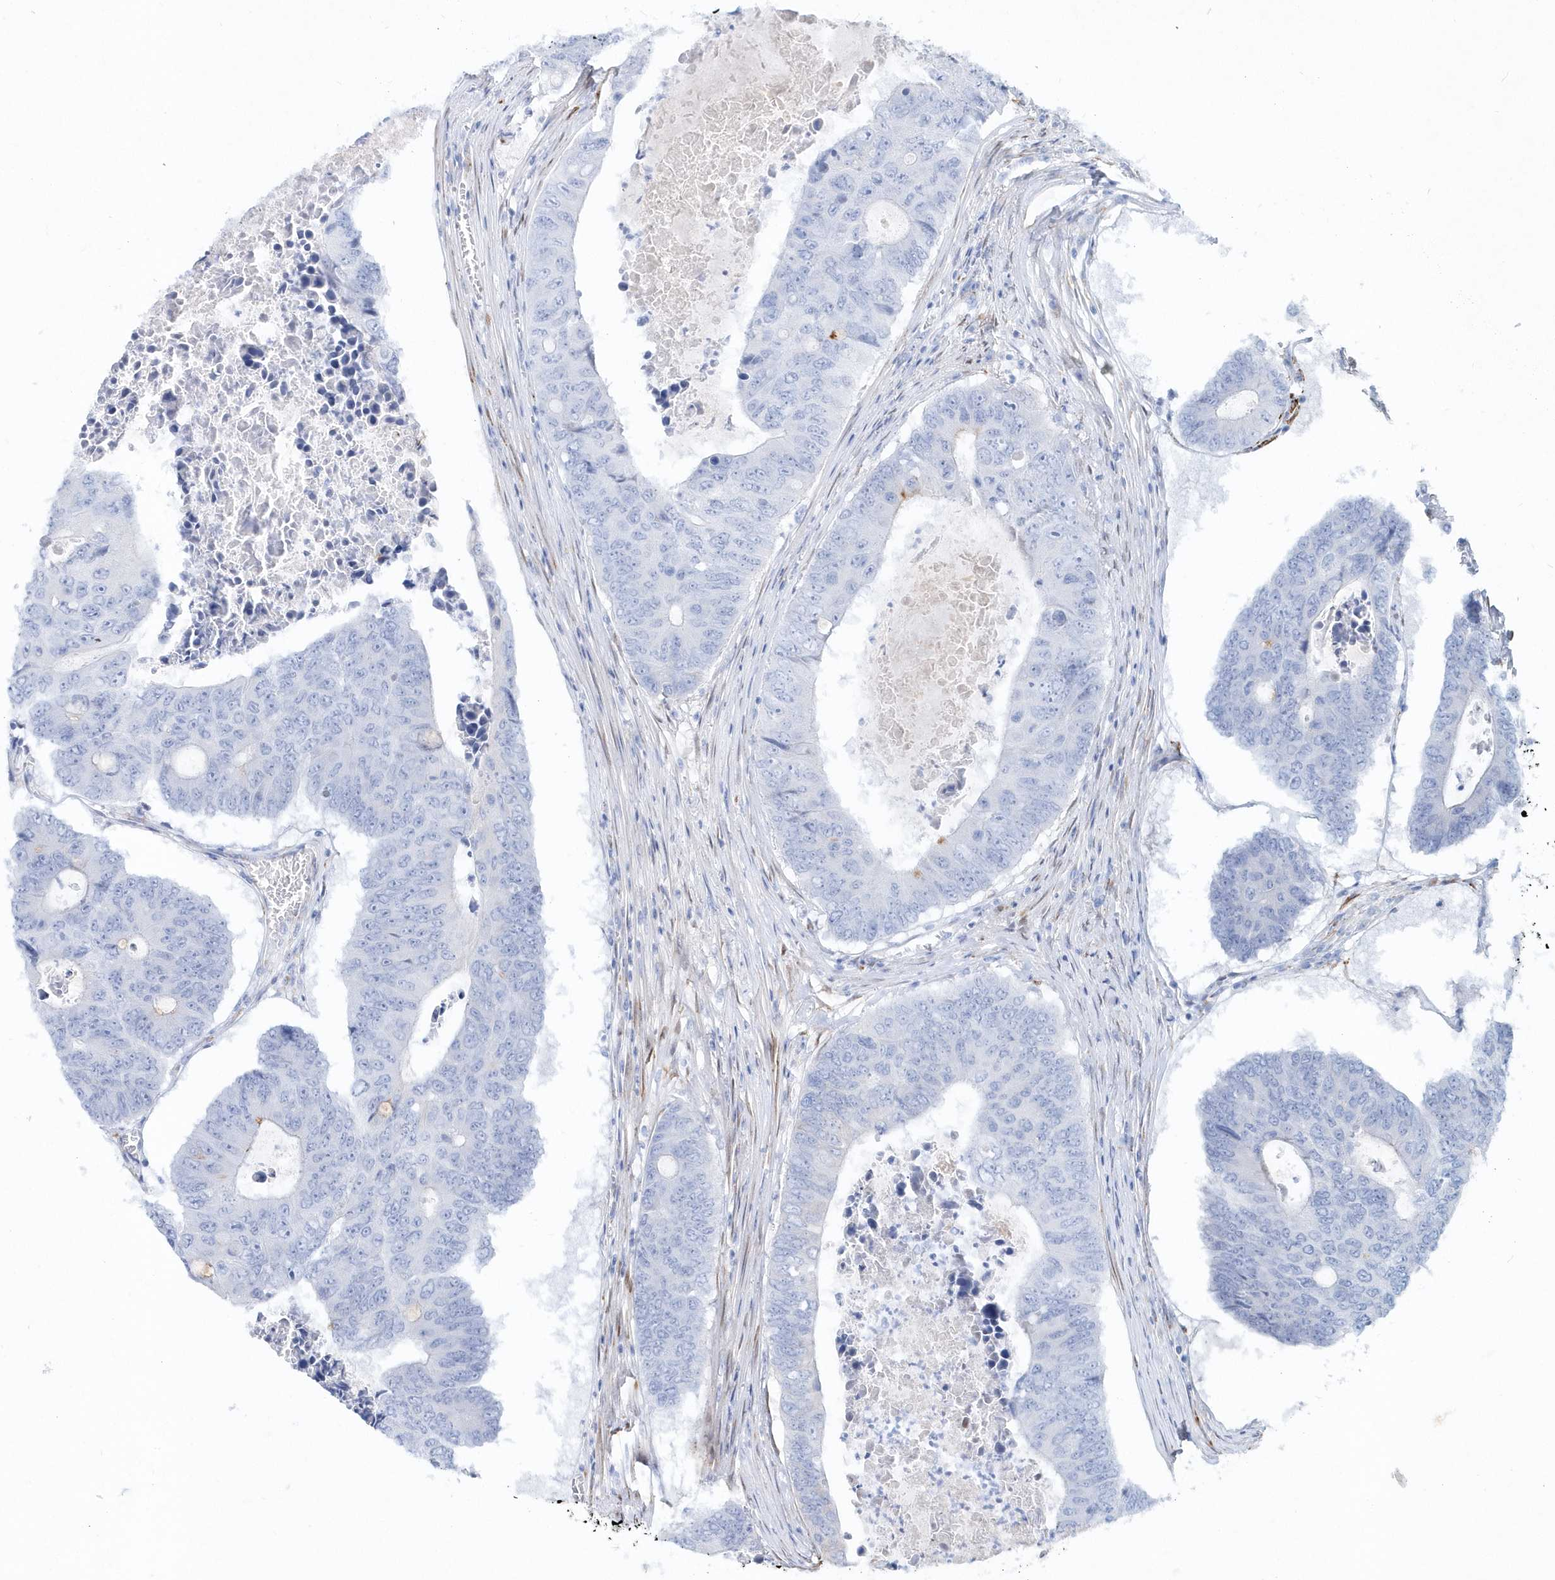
{"staining": {"intensity": "negative", "quantity": "none", "location": "none"}, "tissue": "colorectal cancer", "cell_type": "Tumor cells", "image_type": "cancer", "snomed": [{"axis": "morphology", "description": "Adenocarcinoma, NOS"}, {"axis": "topography", "description": "Colon"}], "caption": "High power microscopy micrograph of an immunohistochemistry (IHC) micrograph of colorectal cancer (adenocarcinoma), revealing no significant positivity in tumor cells.", "gene": "SPINK7", "patient": {"sex": "male", "age": 87}}